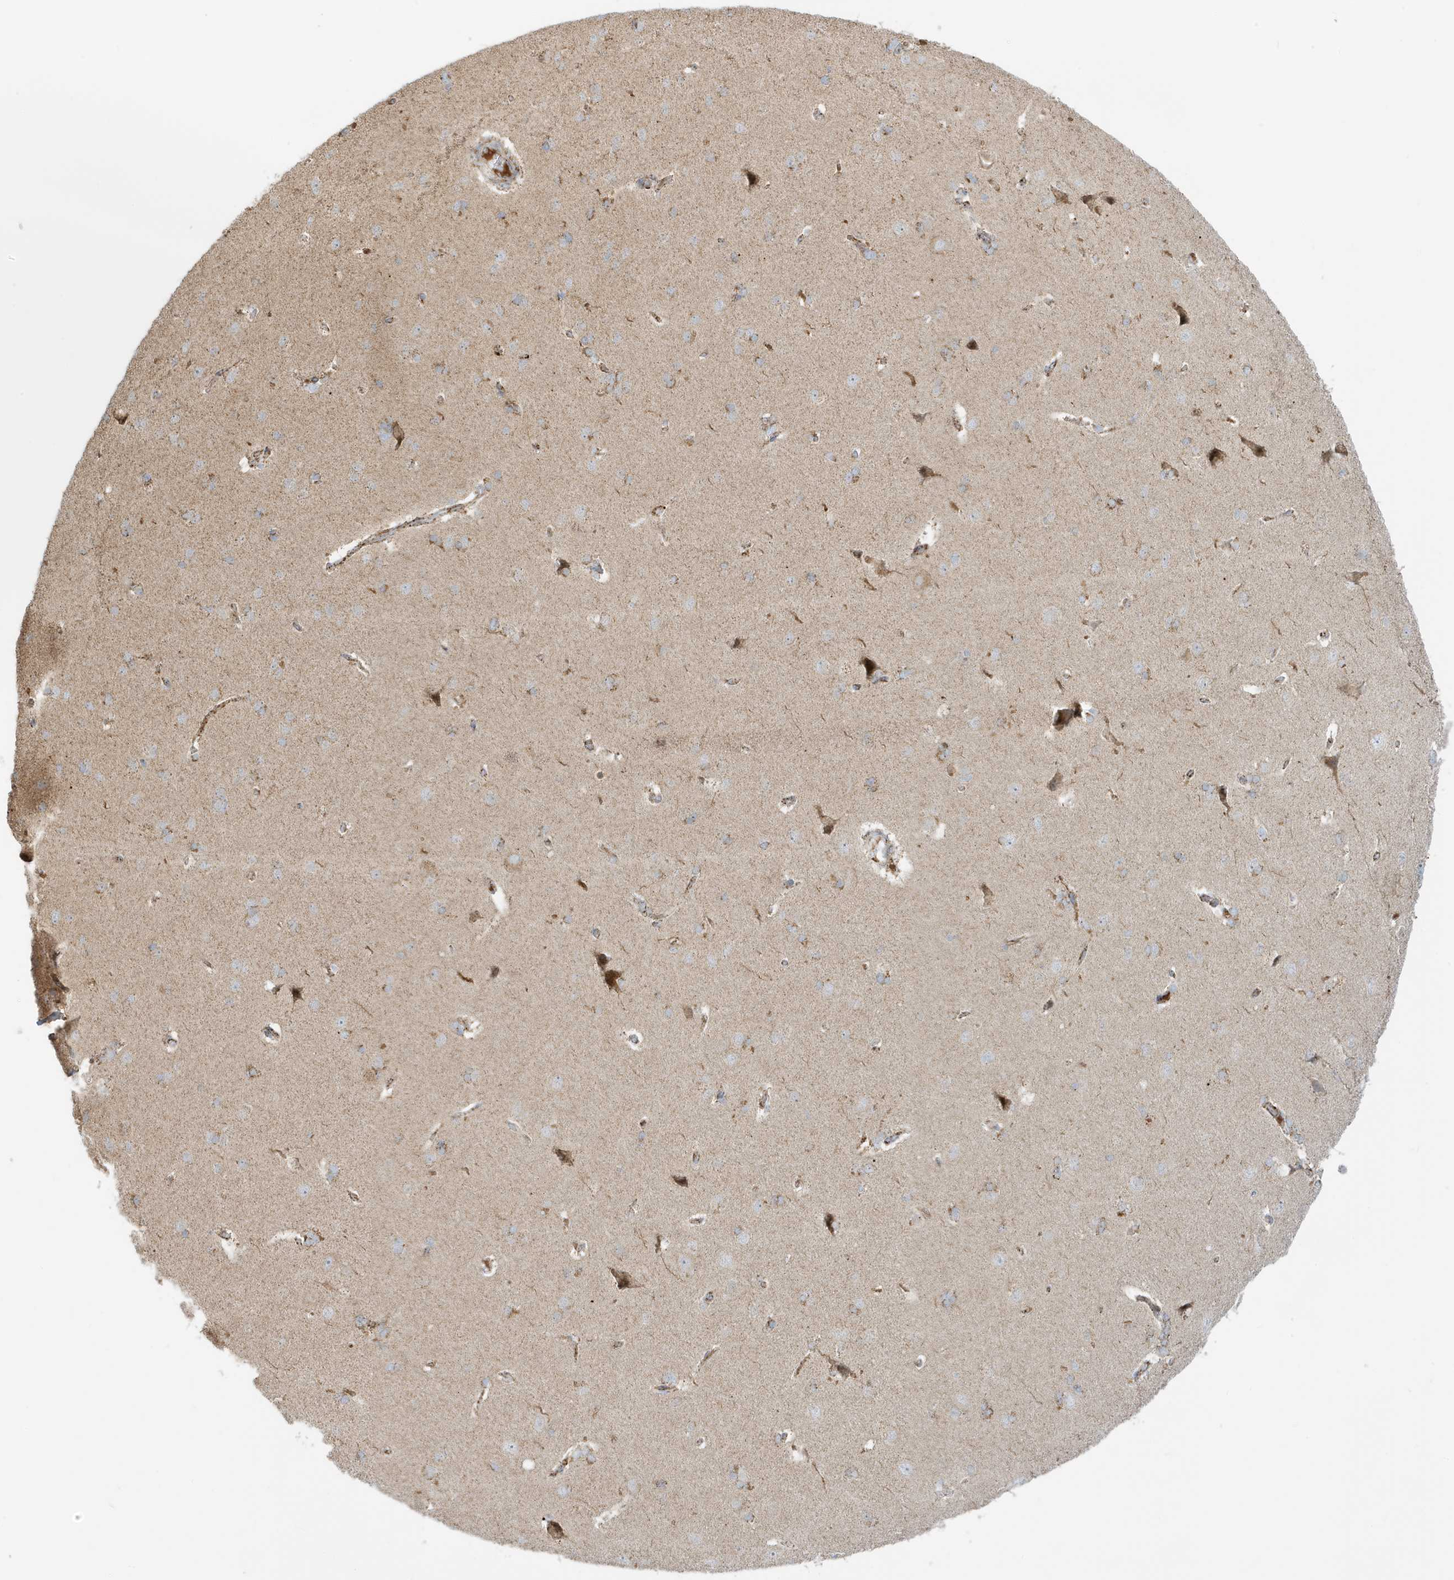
{"staining": {"intensity": "moderate", "quantity": ">75%", "location": "cytoplasmic/membranous"}, "tissue": "cerebral cortex", "cell_type": "Endothelial cells", "image_type": "normal", "snomed": [{"axis": "morphology", "description": "Normal tissue, NOS"}, {"axis": "topography", "description": "Cerebral cortex"}], "caption": "Protein analysis of unremarkable cerebral cortex exhibits moderate cytoplasmic/membranous positivity in about >75% of endothelial cells. (brown staining indicates protein expression, while blue staining denotes nuclei).", "gene": "IFT57", "patient": {"sex": "male", "age": 62}}